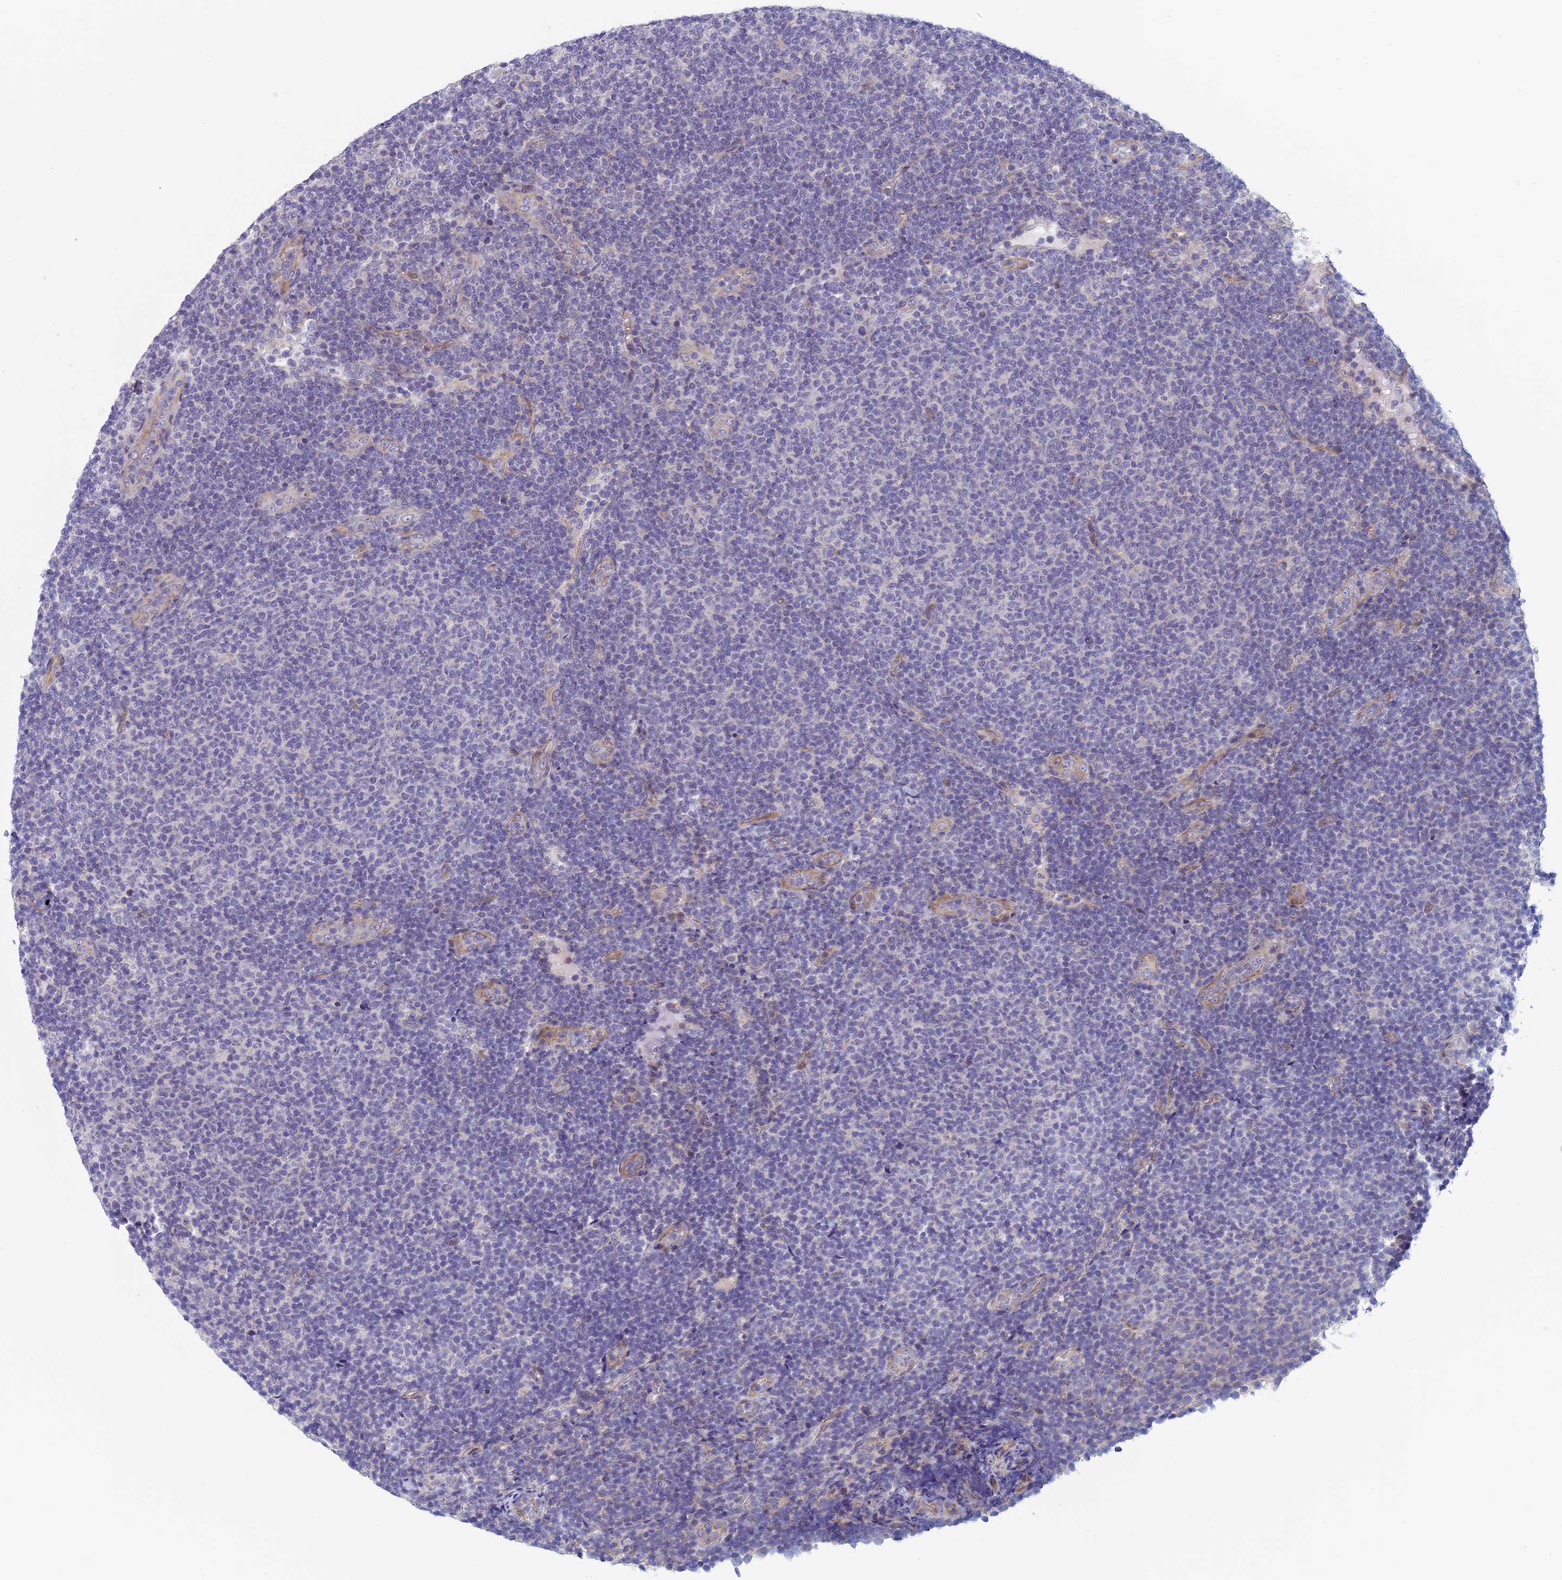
{"staining": {"intensity": "negative", "quantity": "none", "location": "none"}, "tissue": "lymphoma", "cell_type": "Tumor cells", "image_type": "cancer", "snomed": [{"axis": "morphology", "description": "Malignant lymphoma, non-Hodgkin's type, Low grade"}, {"axis": "topography", "description": "Lymph node"}], "caption": "Tumor cells show no significant staining in low-grade malignant lymphoma, non-Hodgkin's type.", "gene": "CNOT6L", "patient": {"sex": "male", "age": 66}}